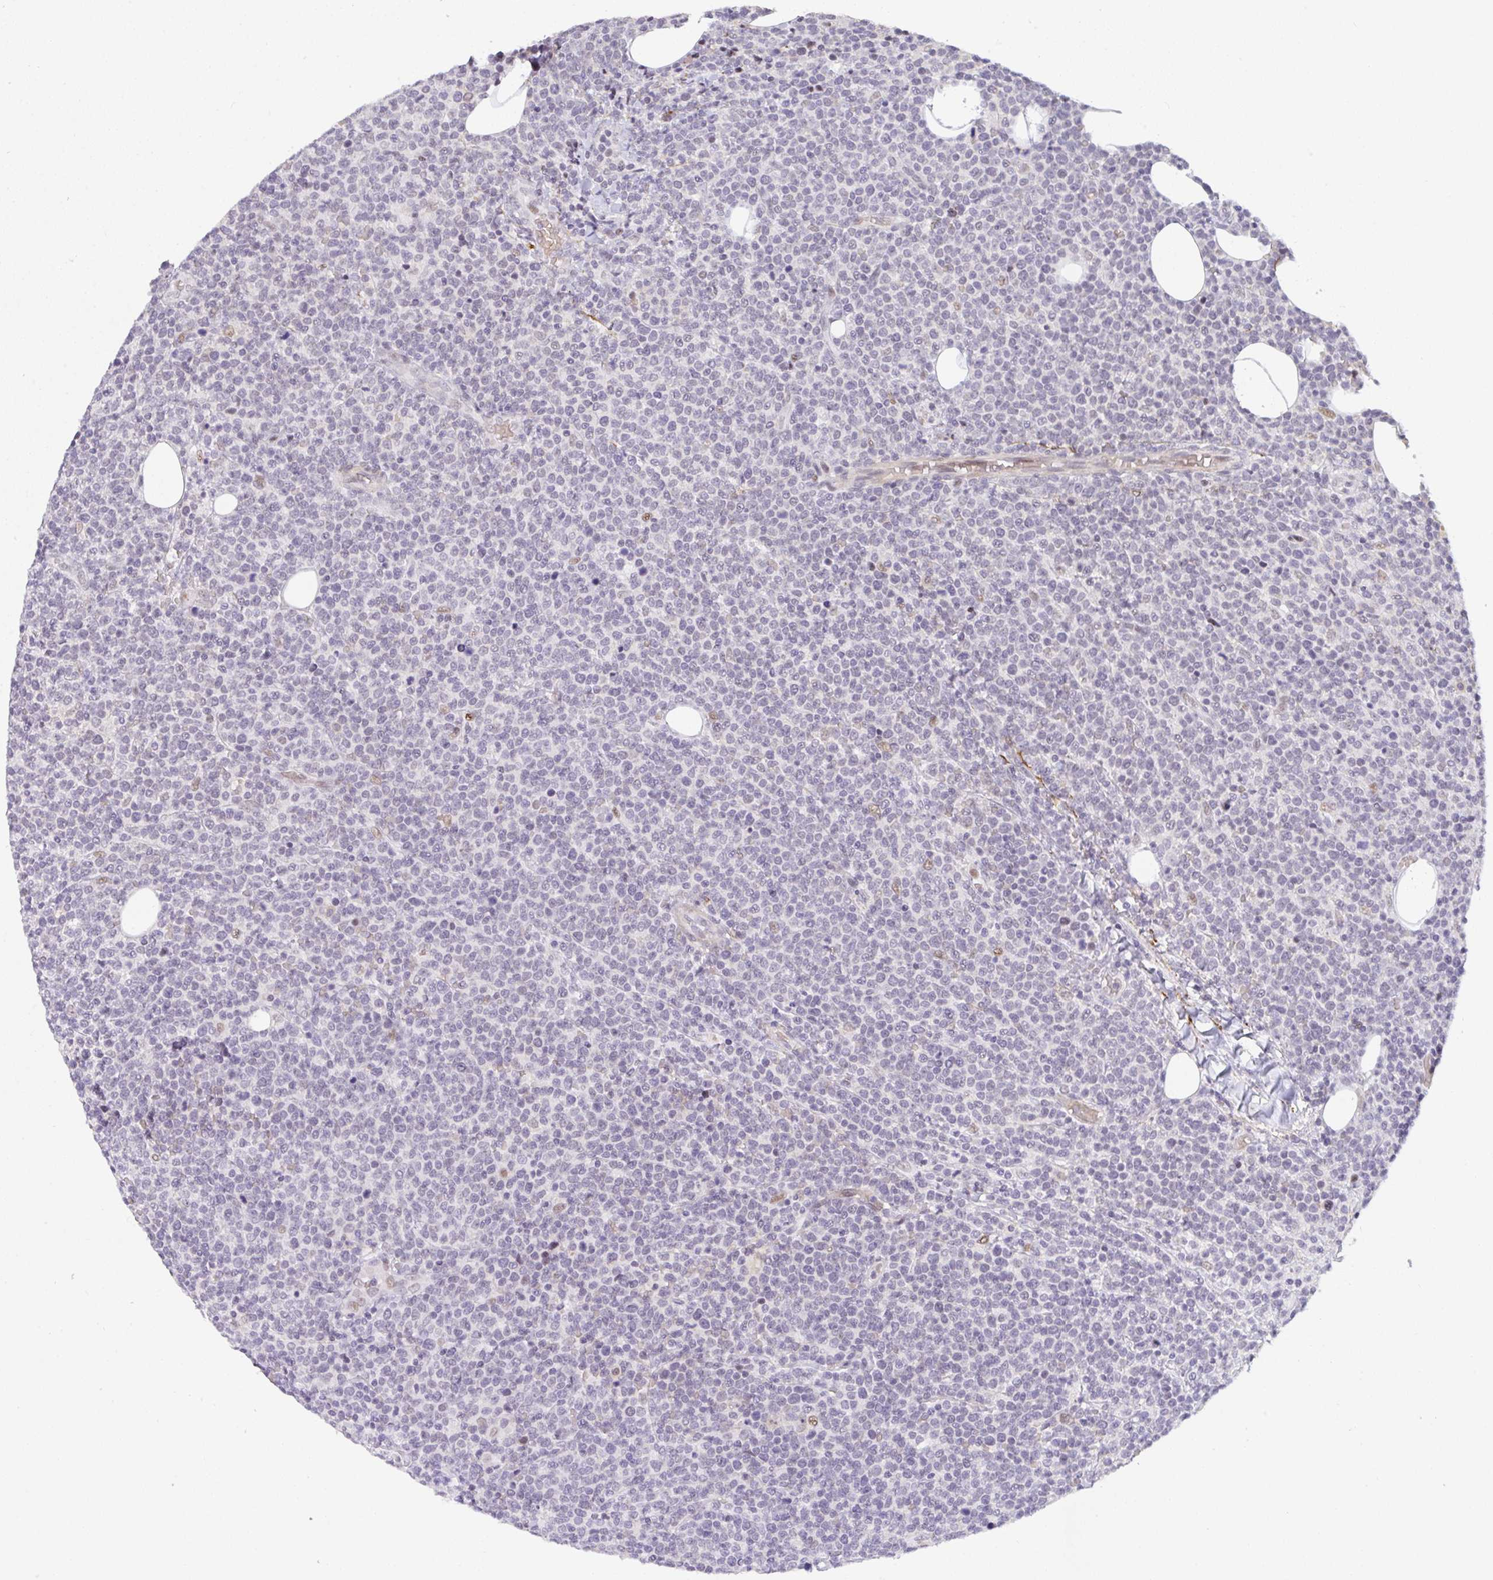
{"staining": {"intensity": "negative", "quantity": "none", "location": "none"}, "tissue": "lymphoma", "cell_type": "Tumor cells", "image_type": "cancer", "snomed": [{"axis": "morphology", "description": "Malignant lymphoma, non-Hodgkin's type, High grade"}, {"axis": "topography", "description": "Lymph node"}], "caption": "High power microscopy photomicrograph of an immunohistochemistry (IHC) micrograph of malignant lymphoma, non-Hodgkin's type (high-grade), revealing no significant positivity in tumor cells. The staining was performed using DAB to visualize the protein expression in brown, while the nuclei were stained in blue with hematoxylin (Magnification: 20x).", "gene": "TNMD", "patient": {"sex": "male", "age": 61}}